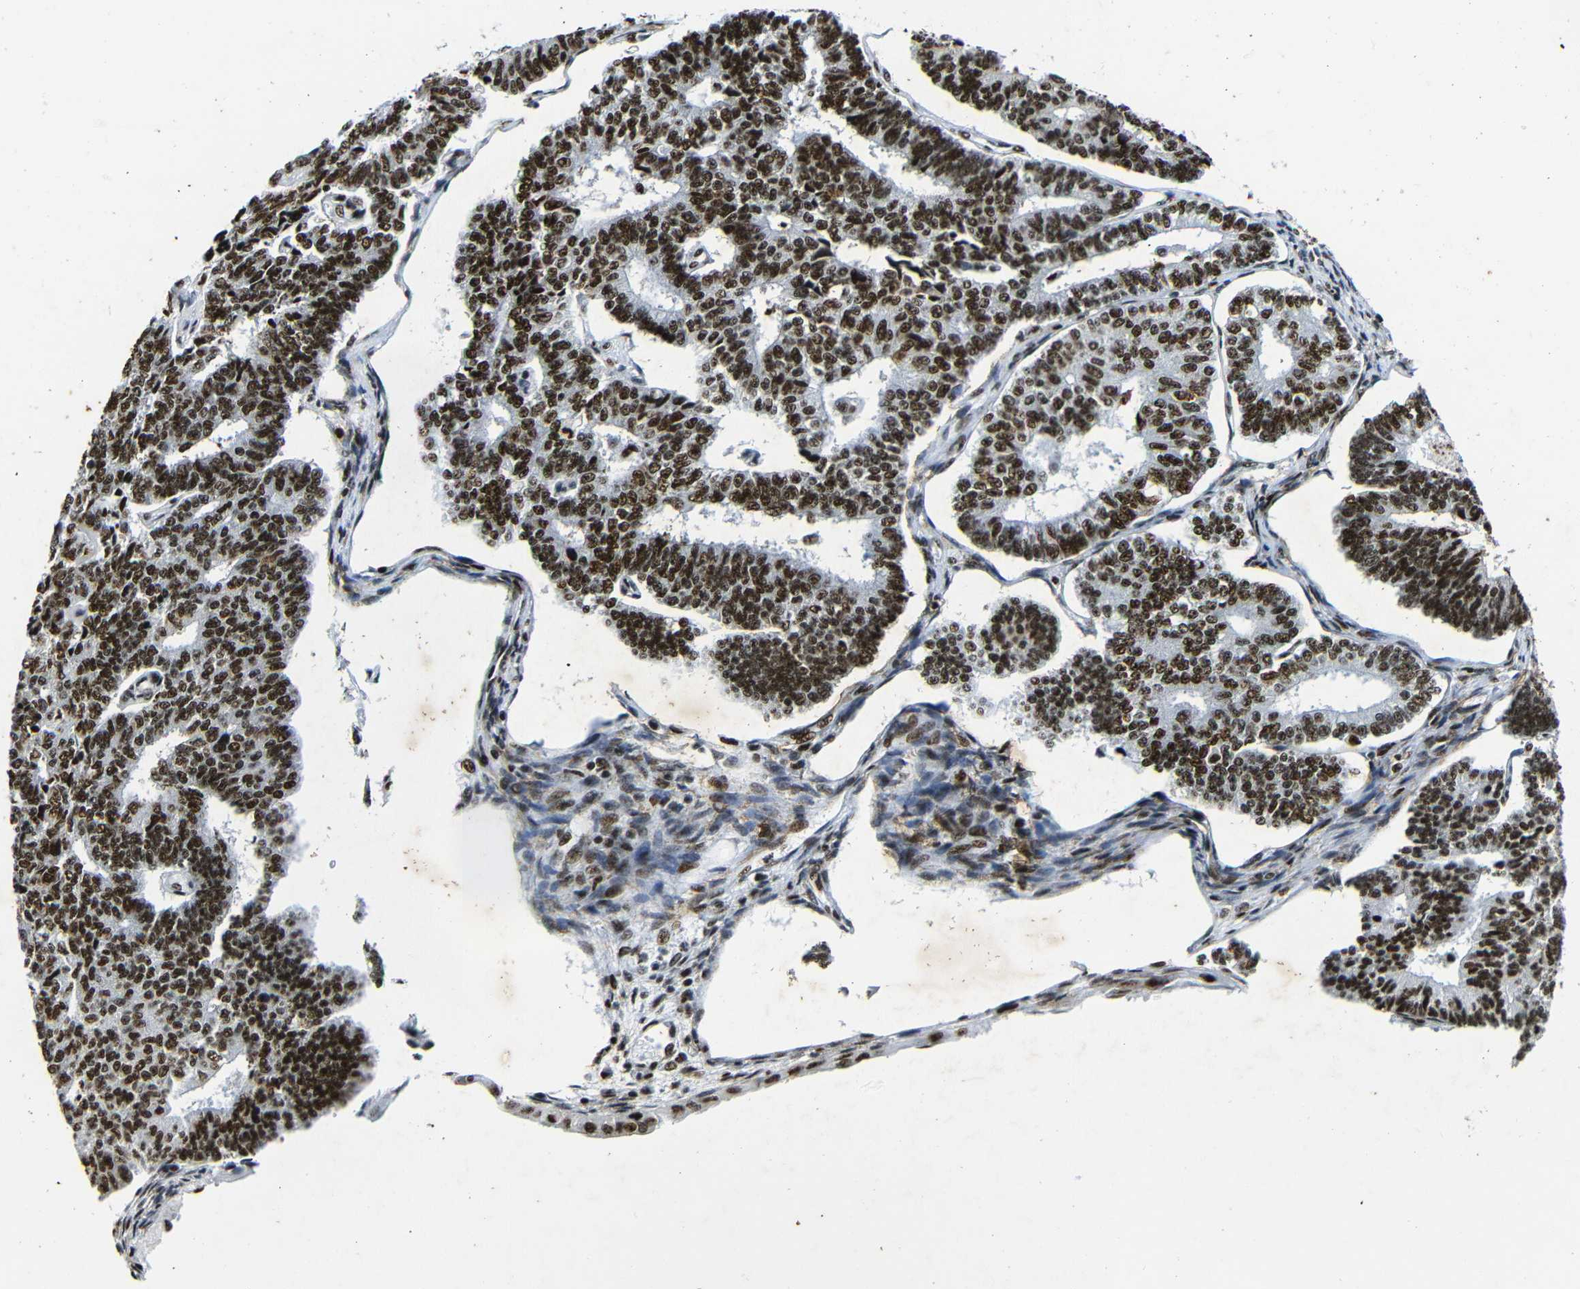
{"staining": {"intensity": "strong", "quantity": ">75%", "location": "nuclear"}, "tissue": "endometrial cancer", "cell_type": "Tumor cells", "image_type": "cancer", "snomed": [{"axis": "morphology", "description": "Adenocarcinoma, NOS"}, {"axis": "topography", "description": "Endometrium"}], "caption": "This image reveals immunohistochemistry staining of adenocarcinoma (endometrial), with high strong nuclear expression in approximately >75% of tumor cells.", "gene": "SRSF1", "patient": {"sex": "female", "age": 70}}